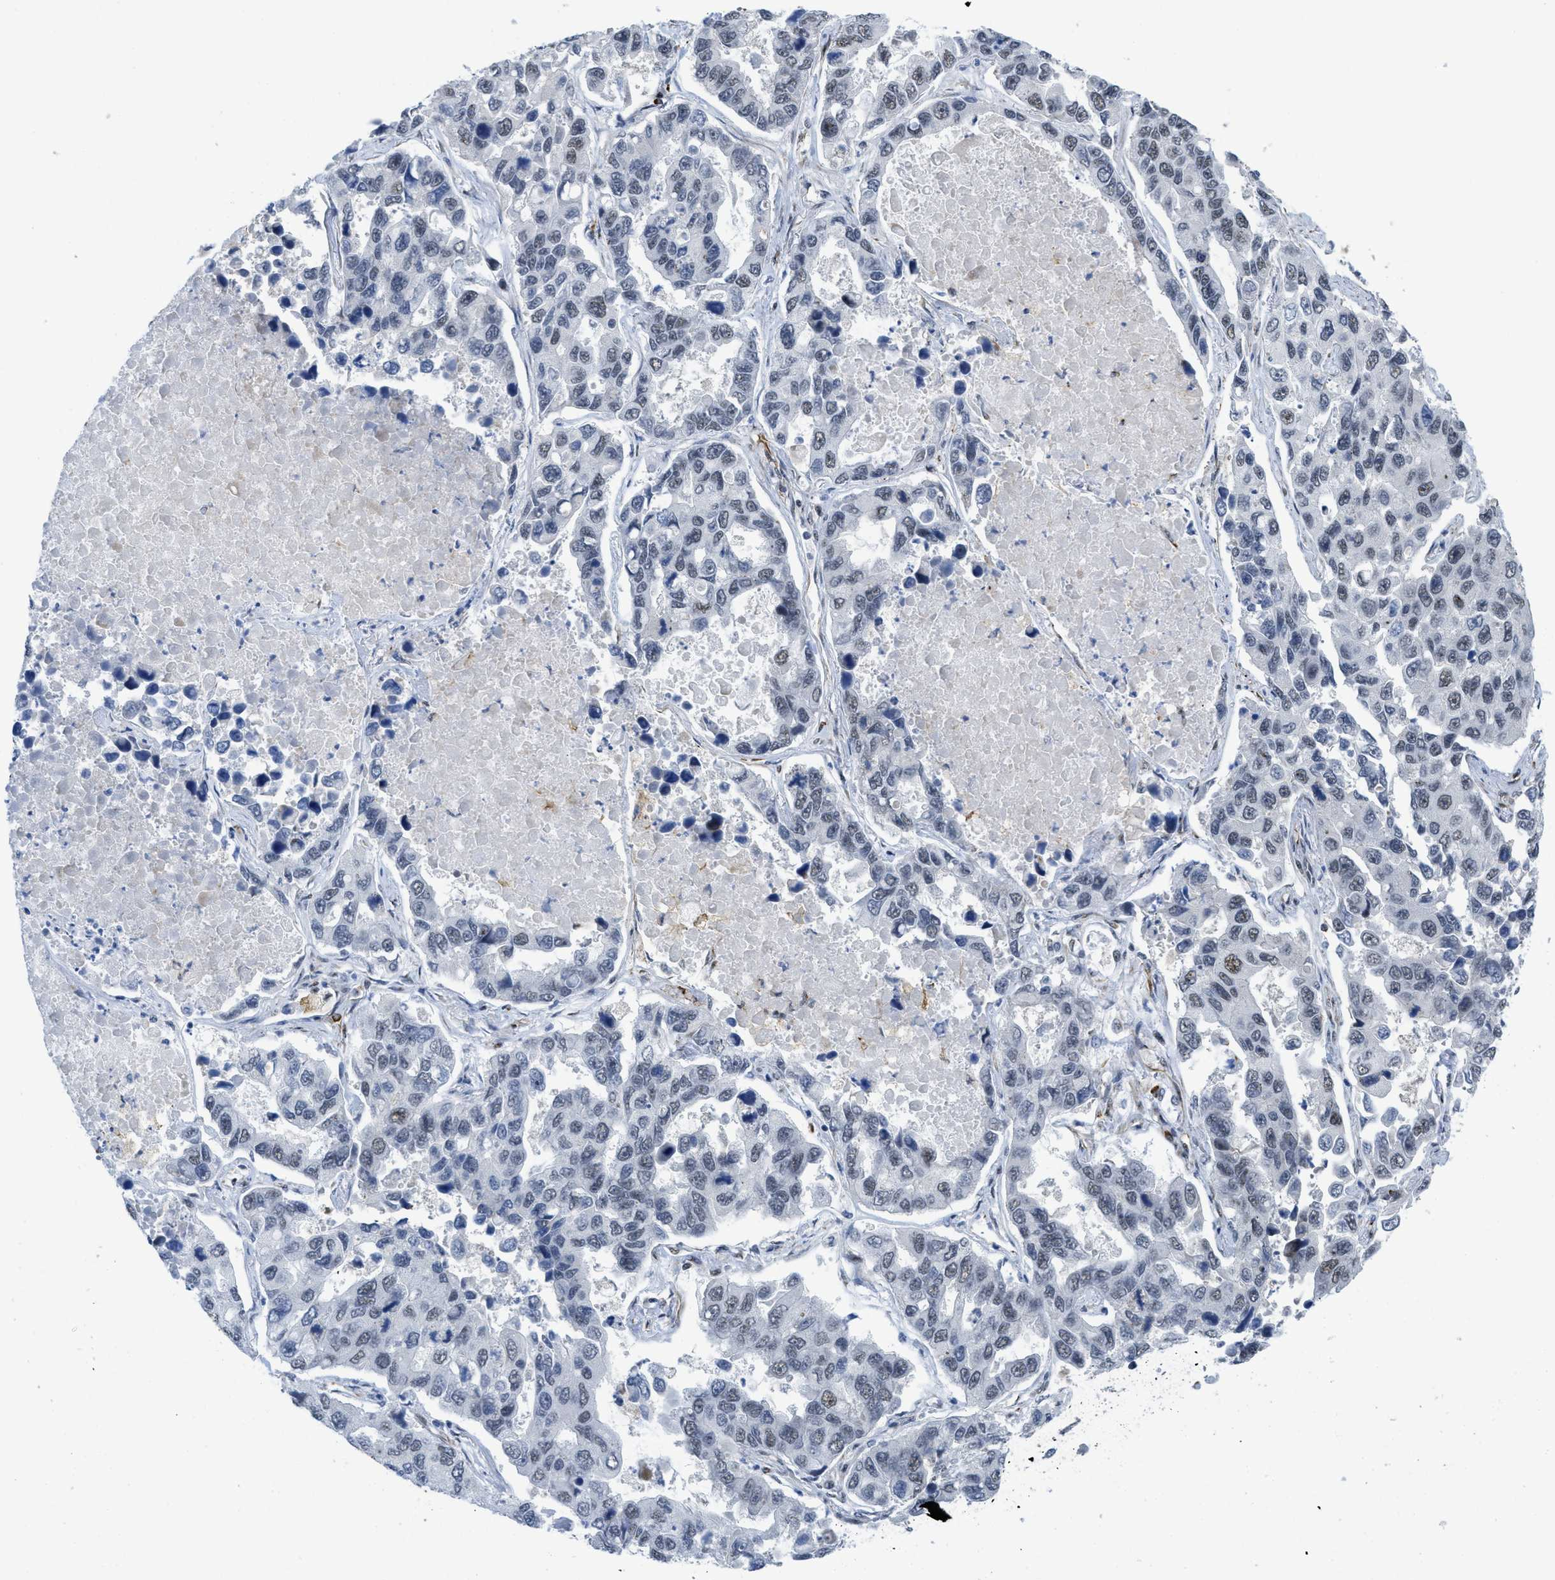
{"staining": {"intensity": "weak", "quantity": "<25%", "location": "nuclear"}, "tissue": "lung cancer", "cell_type": "Tumor cells", "image_type": "cancer", "snomed": [{"axis": "morphology", "description": "Adenocarcinoma, NOS"}, {"axis": "topography", "description": "Lung"}], "caption": "Immunohistochemistry (IHC) micrograph of neoplastic tissue: lung cancer stained with DAB (3,3'-diaminobenzidine) displays no significant protein expression in tumor cells.", "gene": "LRRC8B", "patient": {"sex": "male", "age": 64}}